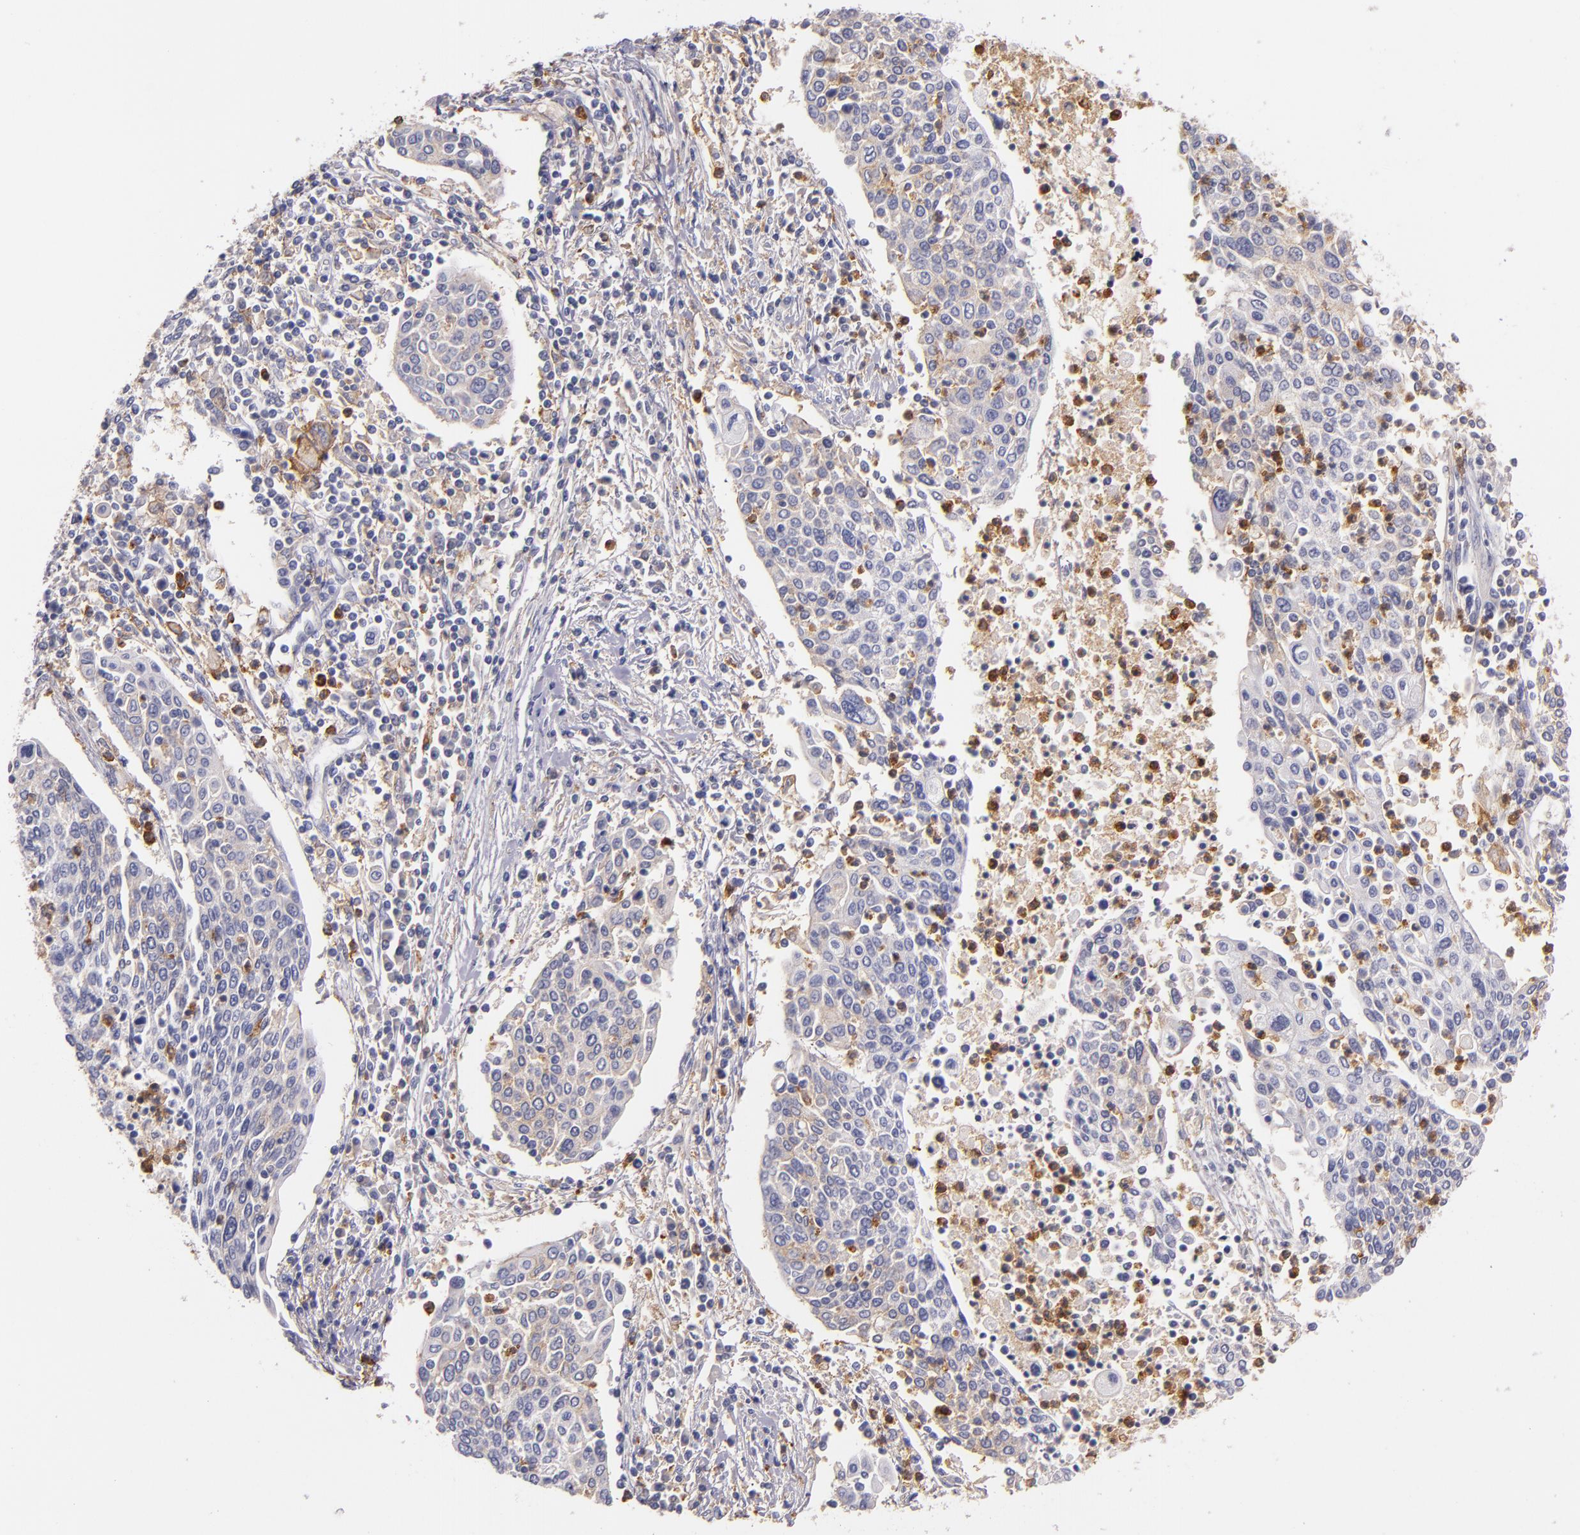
{"staining": {"intensity": "weak", "quantity": "<25%", "location": "cytoplasmic/membranous"}, "tissue": "cervical cancer", "cell_type": "Tumor cells", "image_type": "cancer", "snomed": [{"axis": "morphology", "description": "Squamous cell carcinoma, NOS"}, {"axis": "topography", "description": "Cervix"}], "caption": "The immunohistochemistry histopathology image has no significant expression in tumor cells of cervical cancer tissue.", "gene": "C5AR1", "patient": {"sex": "female", "age": 40}}